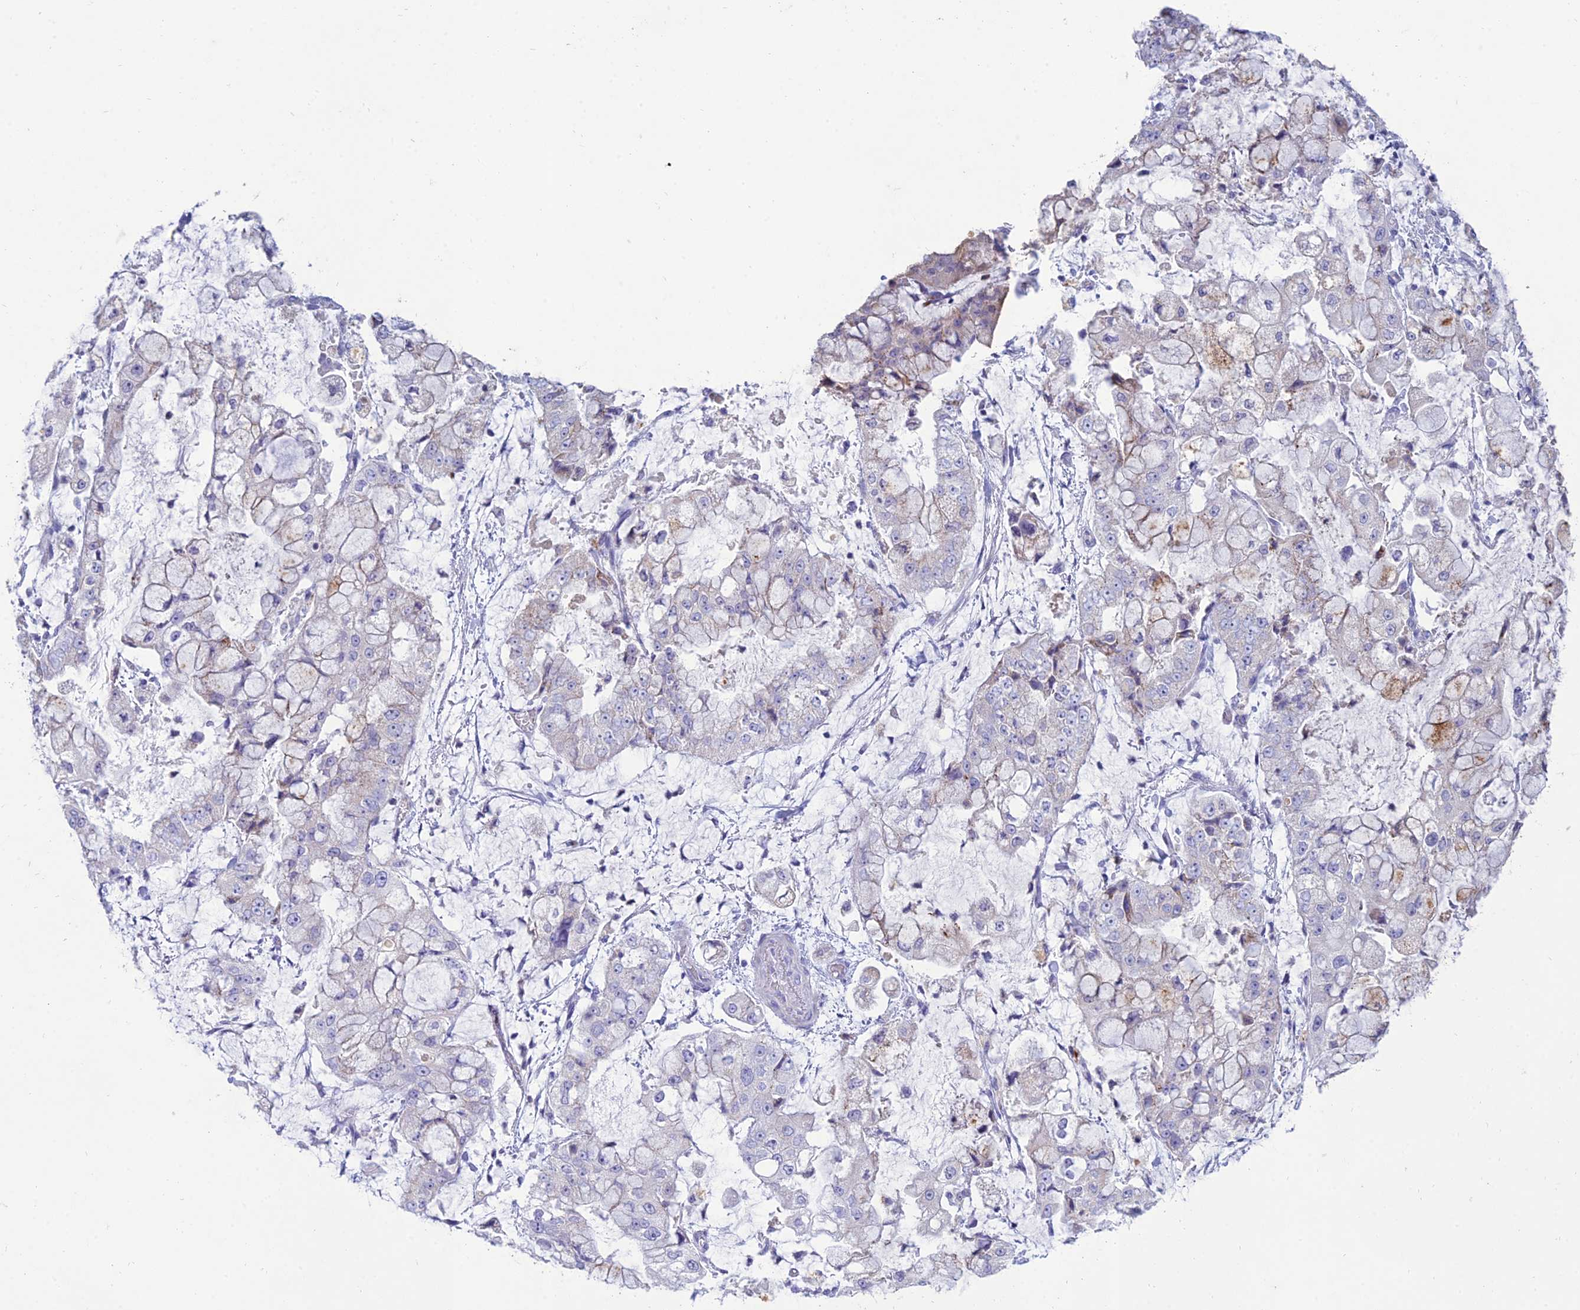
{"staining": {"intensity": "weak", "quantity": "<25%", "location": "cytoplasmic/membranous"}, "tissue": "stomach cancer", "cell_type": "Tumor cells", "image_type": "cancer", "snomed": [{"axis": "morphology", "description": "Adenocarcinoma, NOS"}, {"axis": "topography", "description": "Stomach"}], "caption": "Stomach adenocarcinoma stained for a protein using immunohistochemistry exhibits no positivity tumor cells.", "gene": "MAL2", "patient": {"sex": "male", "age": 76}}